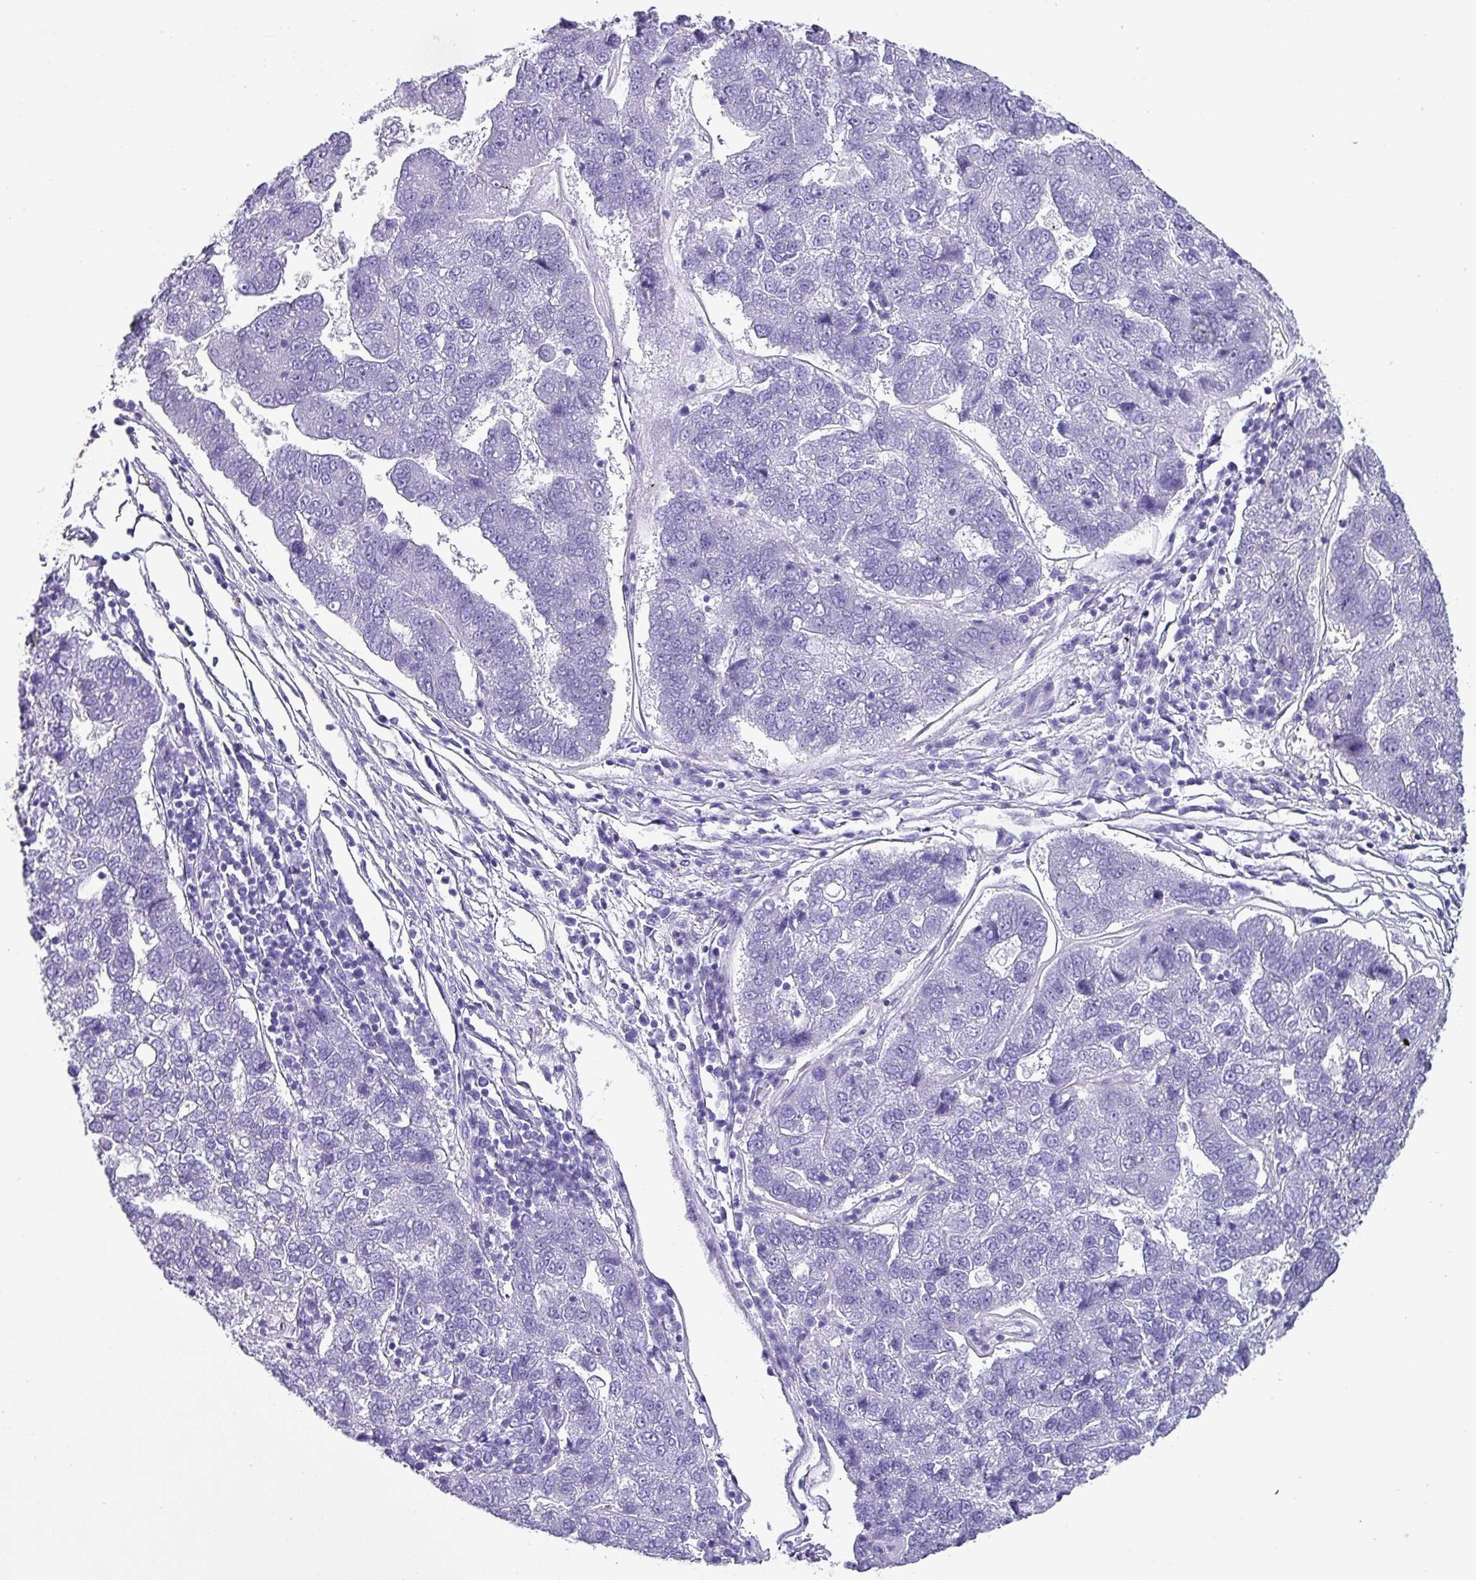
{"staining": {"intensity": "negative", "quantity": "none", "location": "none"}, "tissue": "pancreatic cancer", "cell_type": "Tumor cells", "image_type": "cancer", "snomed": [{"axis": "morphology", "description": "Adenocarcinoma, NOS"}, {"axis": "topography", "description": "Pancreas"}], "caption": "The immunohistochemistry (IHC) photomicrograph has no significant positivity in tumor cells of pancreatic adenocarcinoma tissue.", "gene": "KRT6C", "patient": {"sex": "female", "age": 61}}